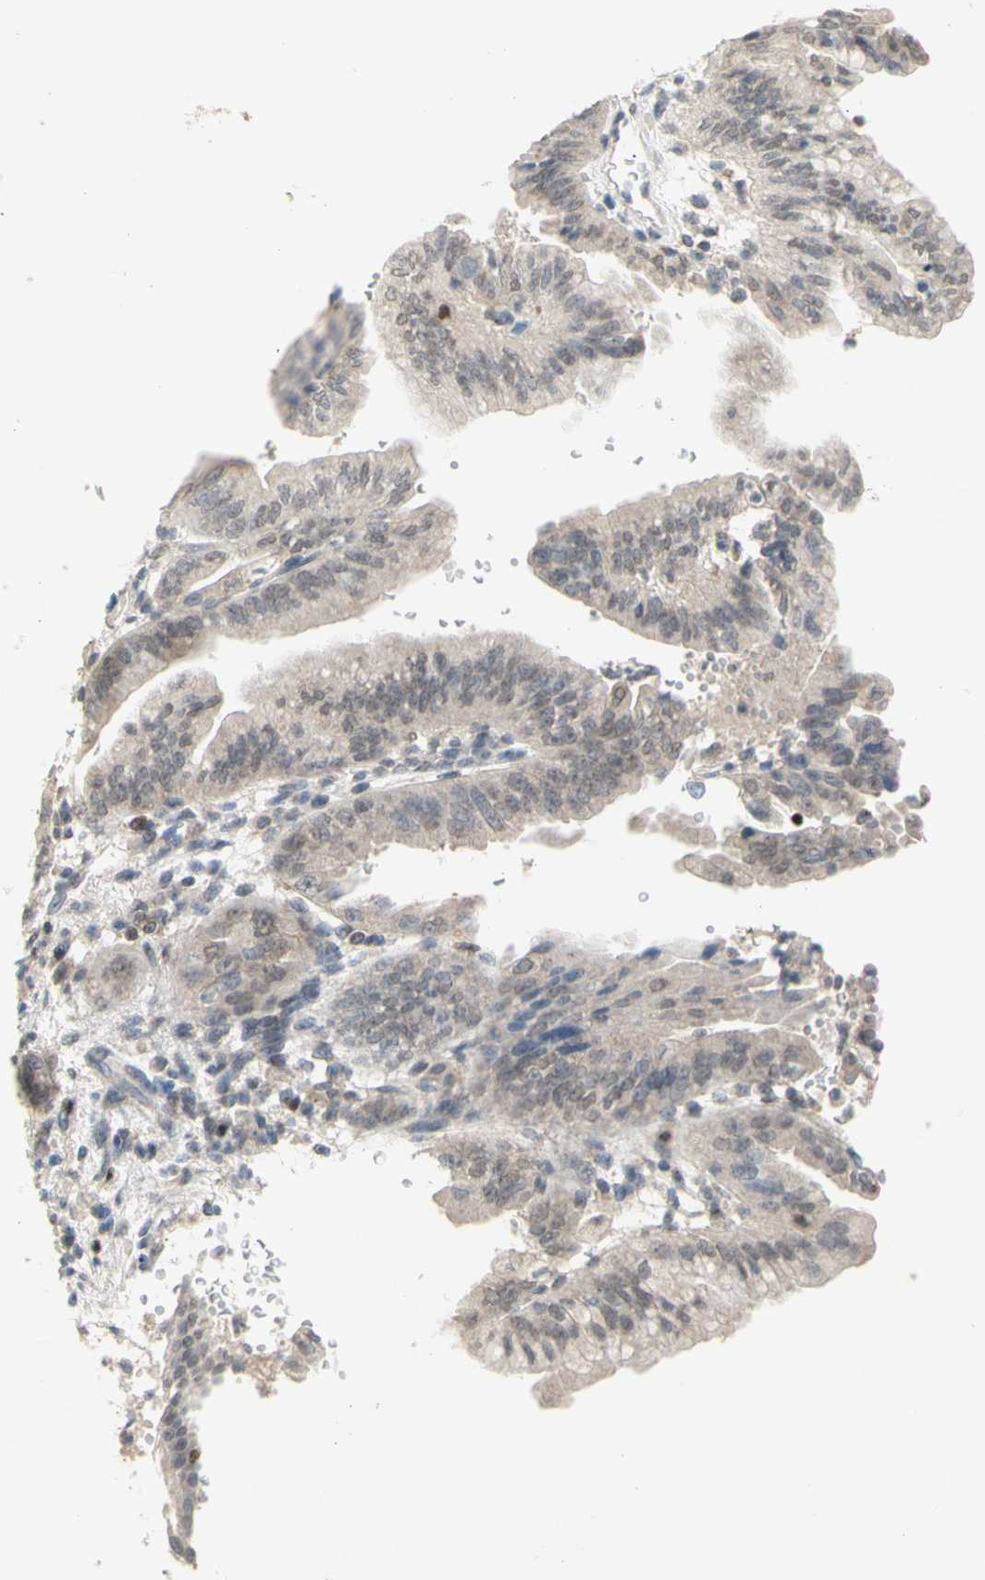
{"staining": {"intensity": "moderate", "quantity": ">75%", "location": "cytoplasmic/membranous"}, "tissue": "pancreatic cancer", "cell_type": "Tumor cells", "image_type": "cancer", "snomed": [{"axis": "morphology", "description": "Adenocarcinoma, NOS"}, {"axis": "topography", "description": "Pancreas"}], "caption": "IHC image of human pancreatic cancer (adenocarcinoma) stained for a protein (brown), which shows medium levels of moderate cytoplasmic/membranous expression in approximately >75% of tumor cells.", "gene": "NLRP1", "patient": {"sex": "male", "age": 70}}